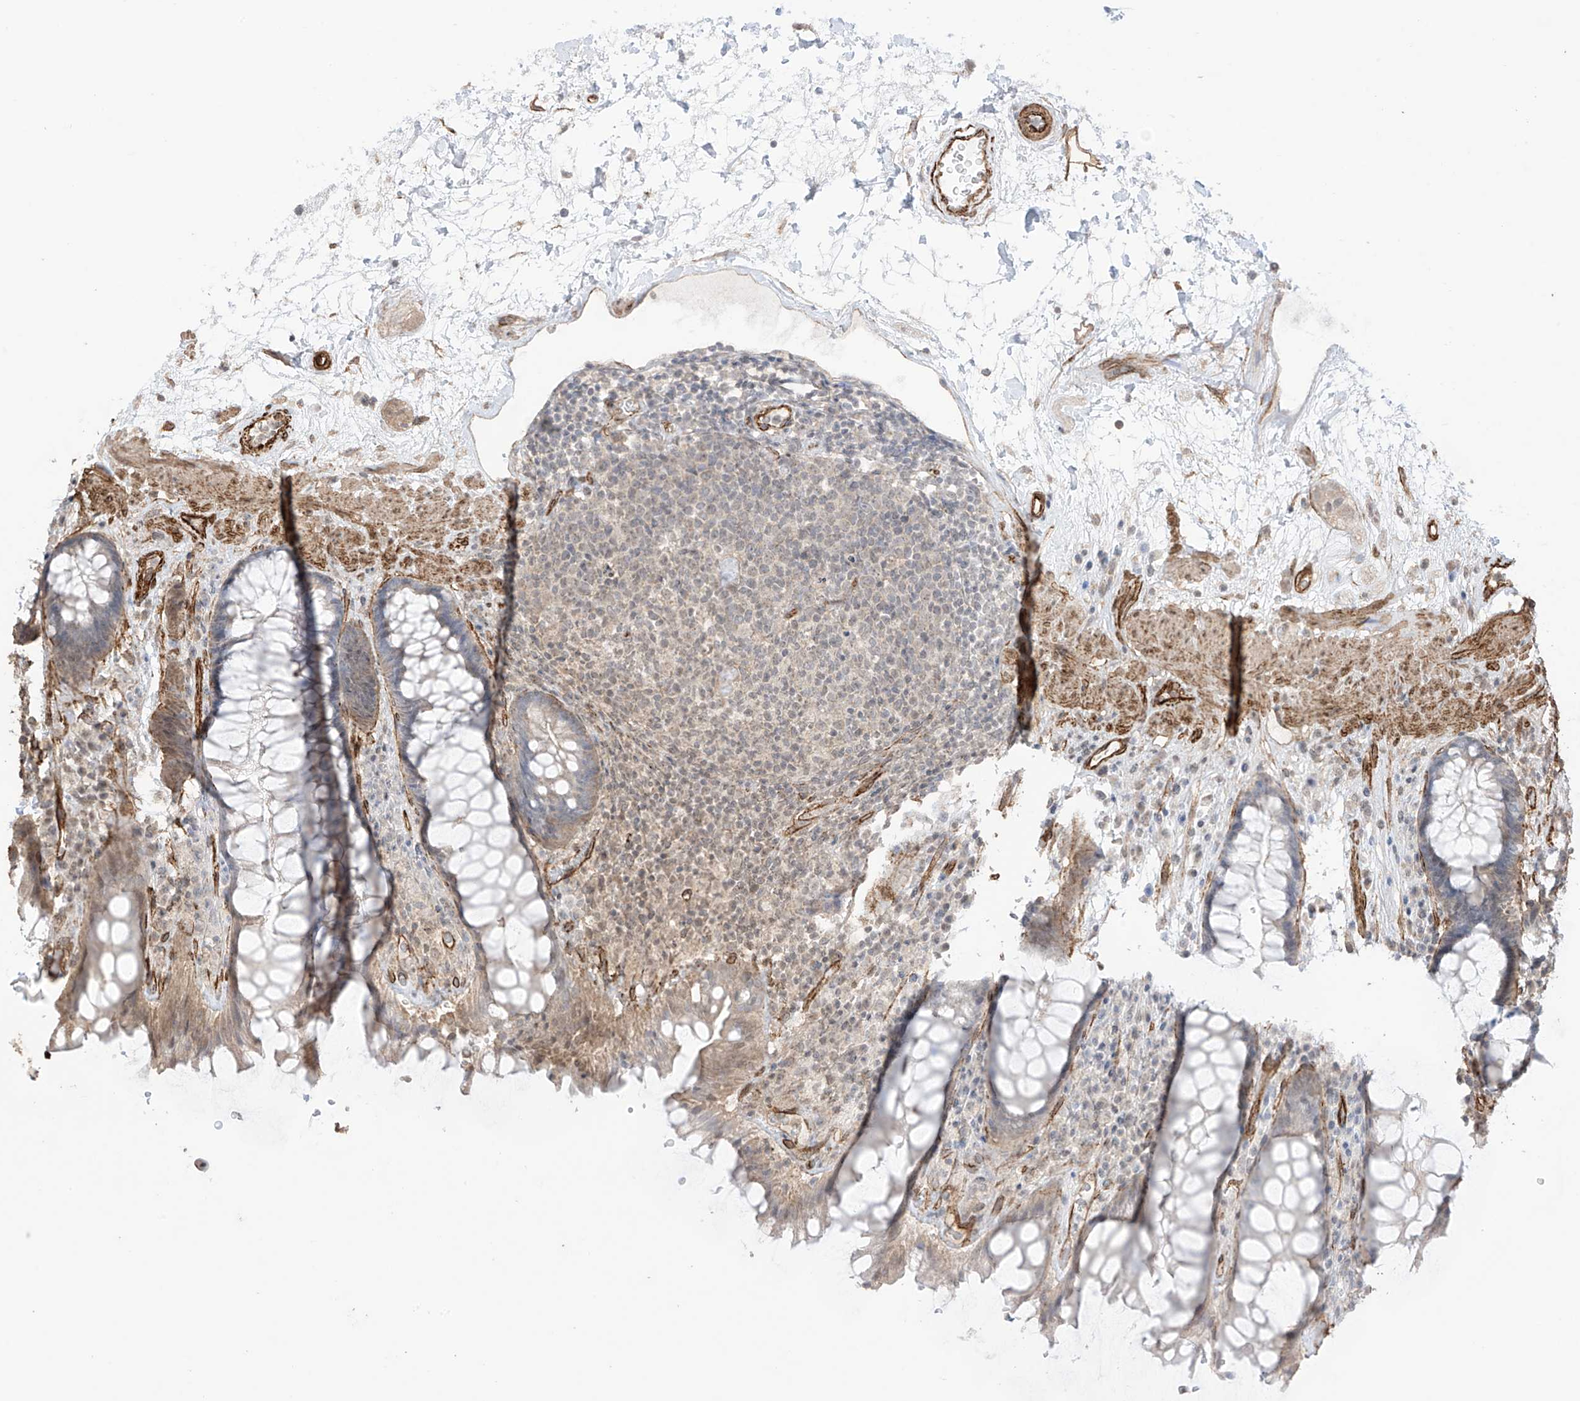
{"staining": {"intensity": "weak", "quantity": ">75%", "location": "cytoplasmic/membranous,nuclear"}, "tissue": "rectum", "cell_type": "Glandular cells", "image_type": "normal", "snomed": [{"axis": "morphology", "description": "Normal tissue, NOS"}, {"axis": "topography", "description": "Rectum"}], "caption": "DAB (3,3'-diaminobenzidine) immunohistochemical staining of unremarkable rectum exhibits weak cytoplasmic/membranous,nuclear protein positivity in about >75% of glandular cells. The staining was performed using DAB (3,3'-diaminobenzidine), with brown indicating positive protein expression. Nuclei are stained blue with hematoxylin.", "gene": "TTLL5", "patient": {"sex": "male", "age": 64}}